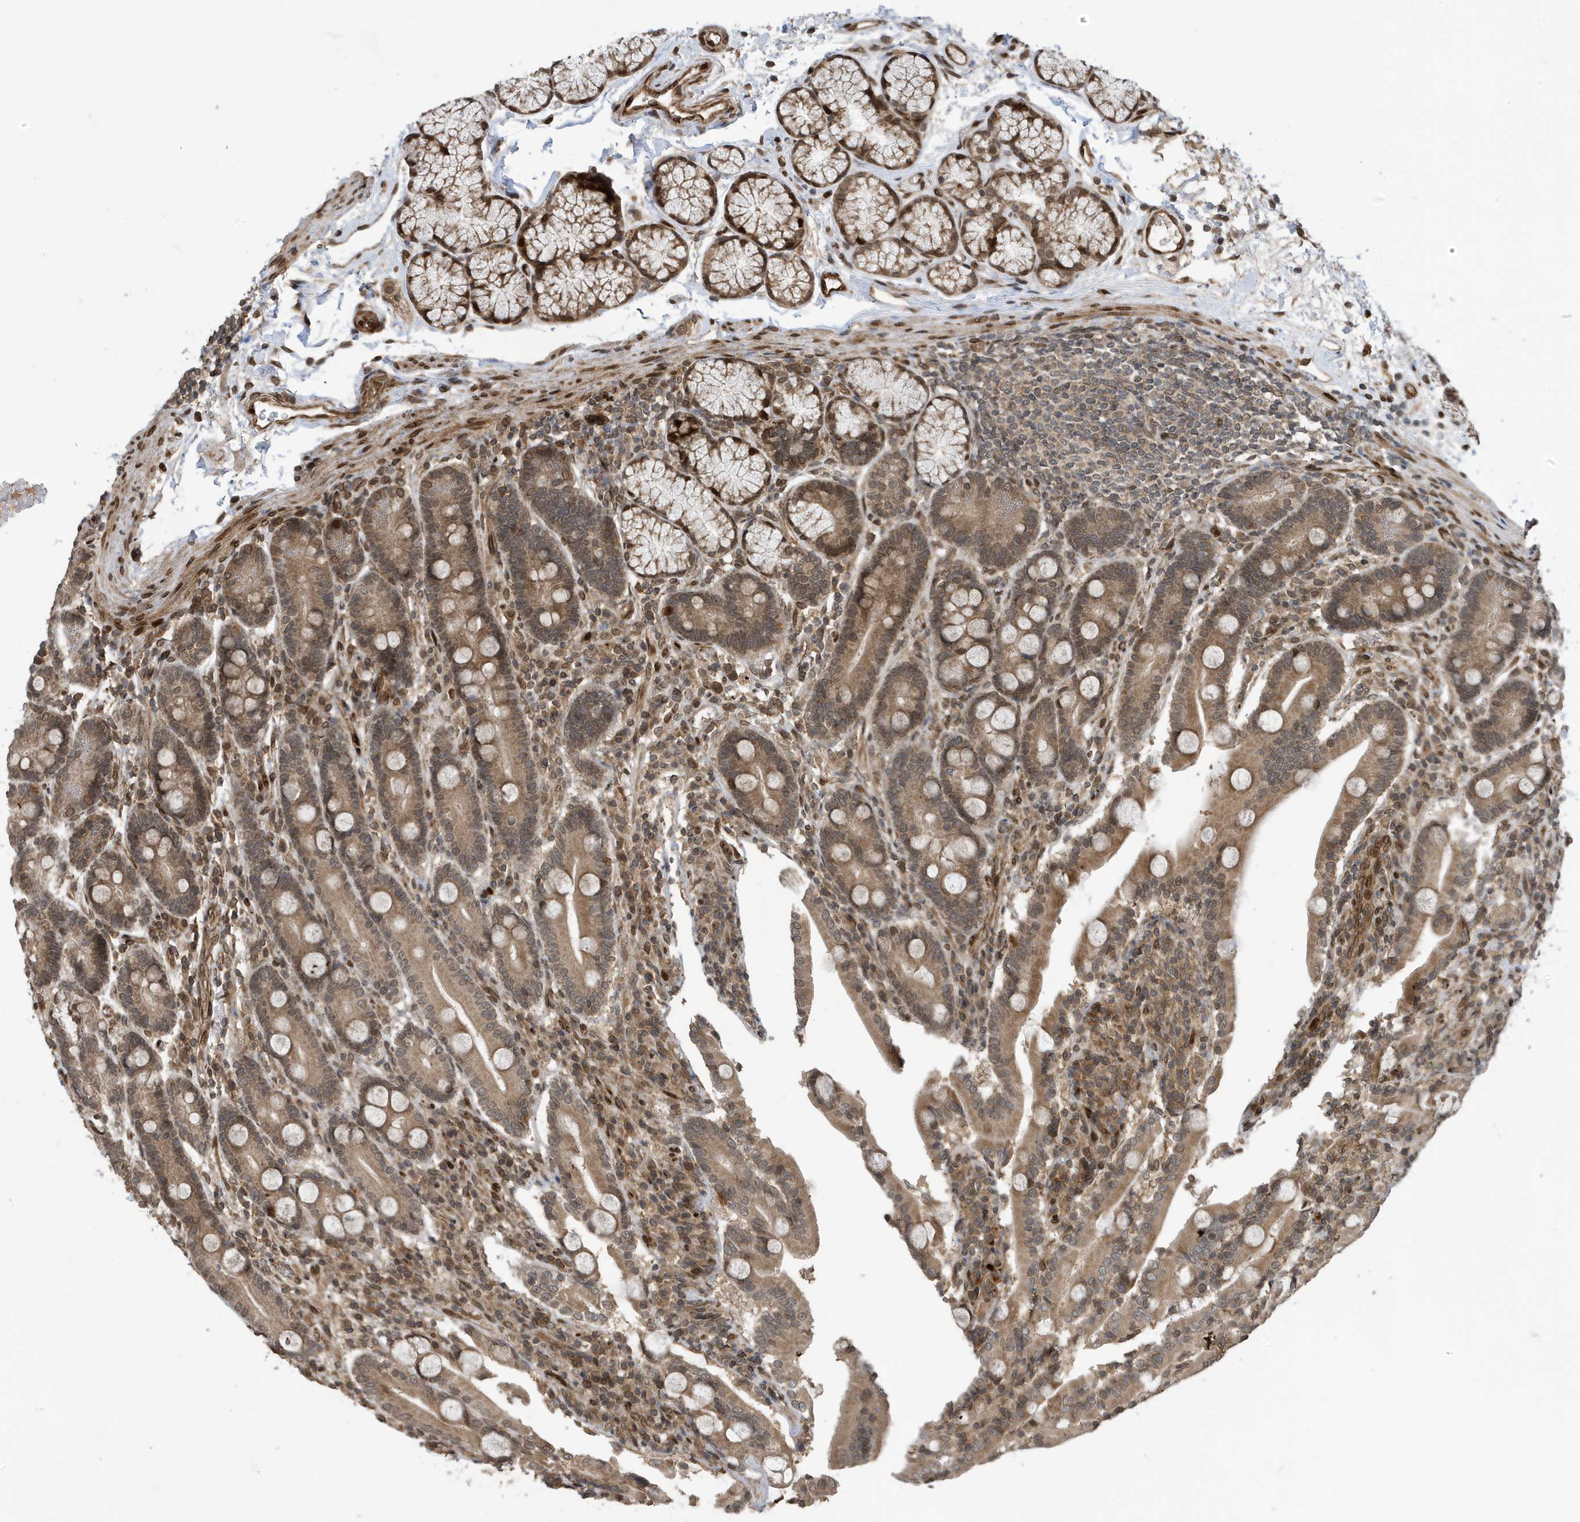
{"staining": {"intensity": "moderate", "quantity": ">75%", "location": "cytoplasmic/membranous,nuclear"}, "tissue": "duodenum", "cell_type": "Glandular cells", "image_type": "normal", "snomed": [{"axis": "morphology", "description": "Normal tissue, NOS"}, {"axis": "topography", "description": "Duodenum"}], "caption": "Moderate cytoplasmic/membranous,nuclear expression is seen in approximately >75% of glandular cells in normal duodenum.", "gene": "DUSP18", "patient": {"sex": "male", "age": 35}}